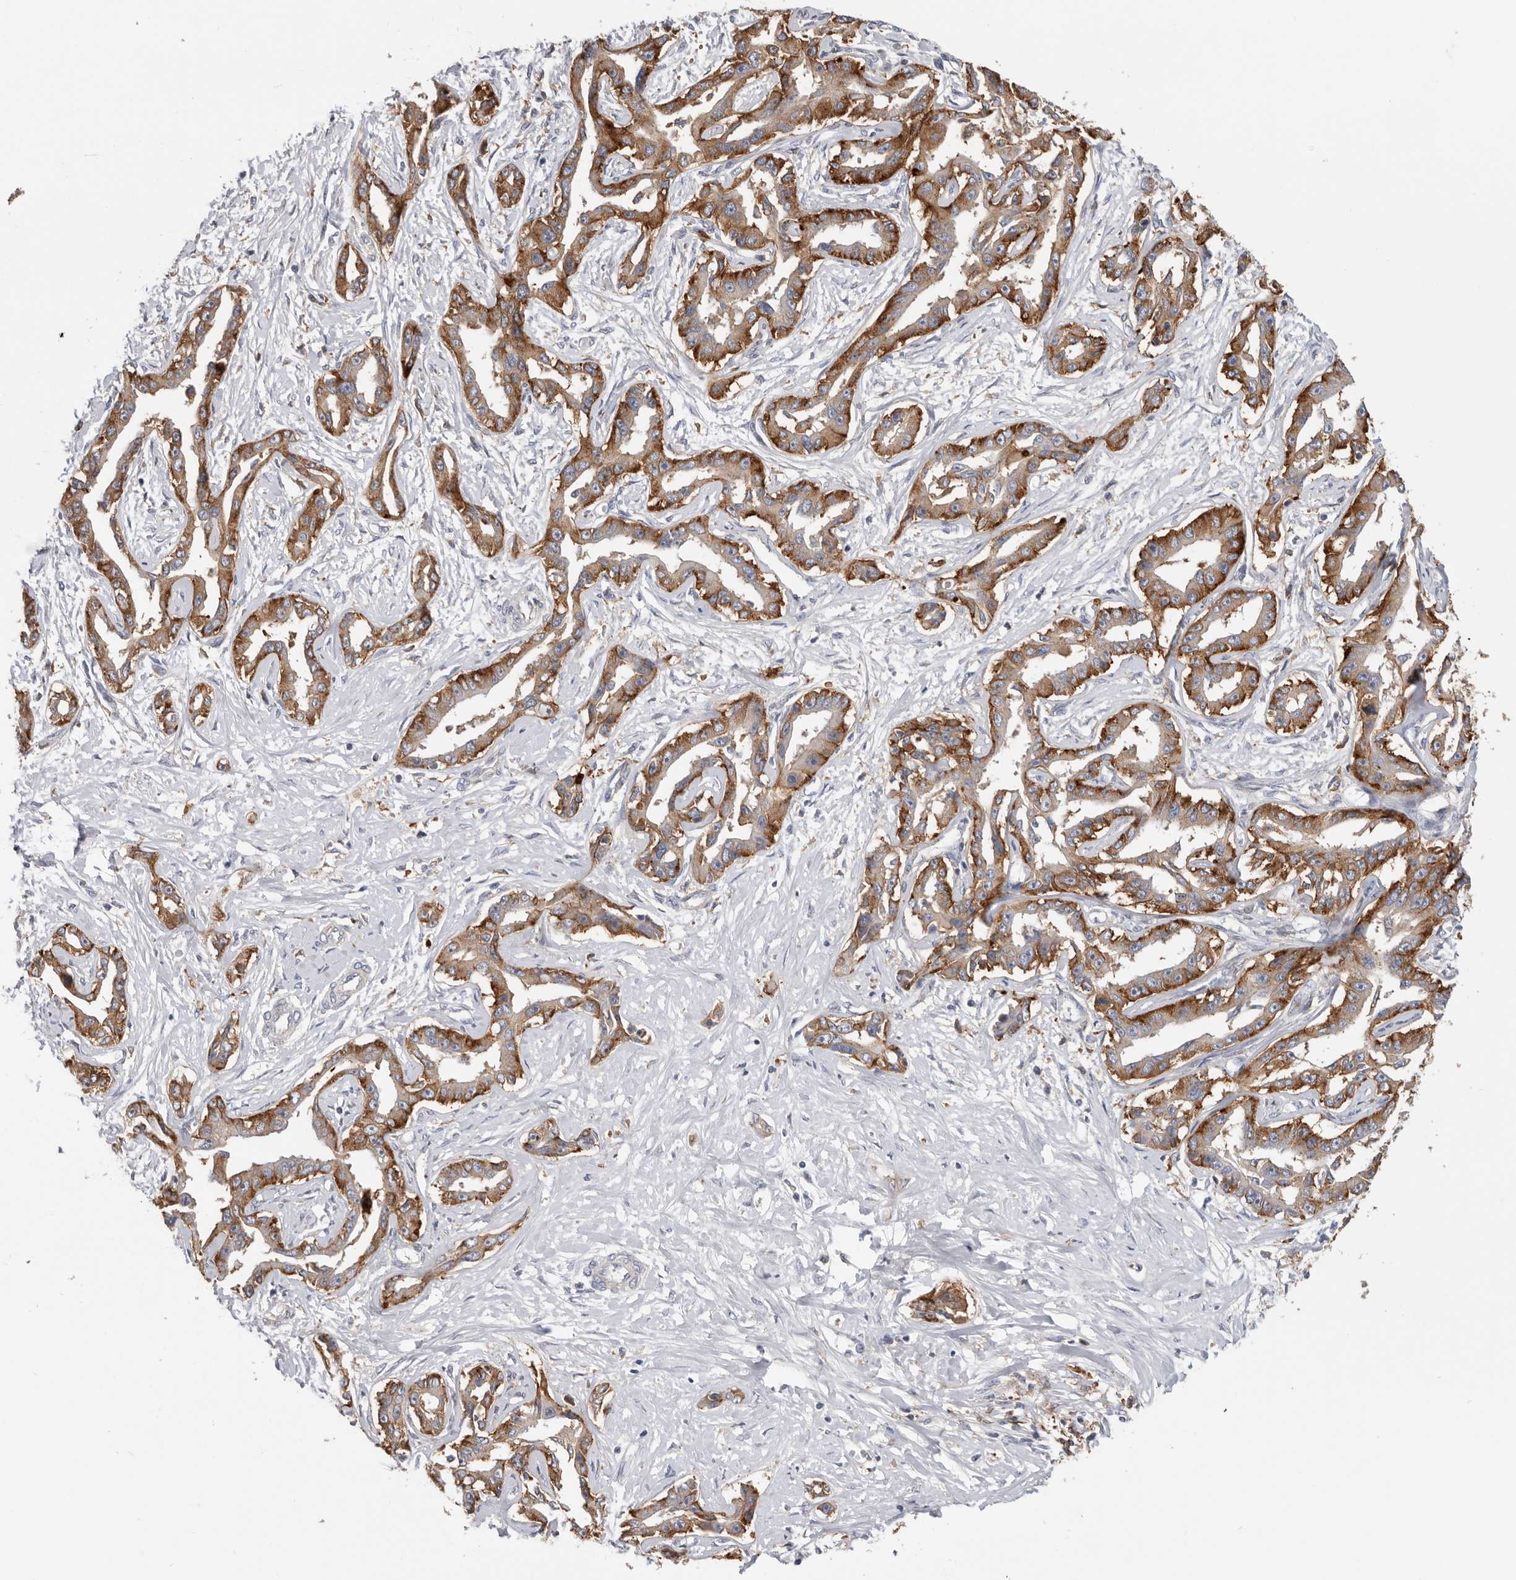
{"staining": {"intensity": "moderate", "quantity": ">75%", "location": "cytoplasmic/membranous"}, "tissue": "liver cancer", "cell_type": "Tumor cells", "image_type": "cancer", "snomed": [{"axis": "morphology", "description": "Cholangiocarcinoma"}, {"axis": "topography", "description": "Liver"}], "caption": "Liver cancer (cholangiocarcinoma) was stained to show a protein in brown. There is medium levels of moderate cytoplasmic/membranous expression in approximately >75% of tumor cells. (DAB (3,3'-diaminobenzidine) IHC with brightfield microscopy, high magnification).", "gene": "TFRC", "patient": {"sex": "male", "age": 59}}